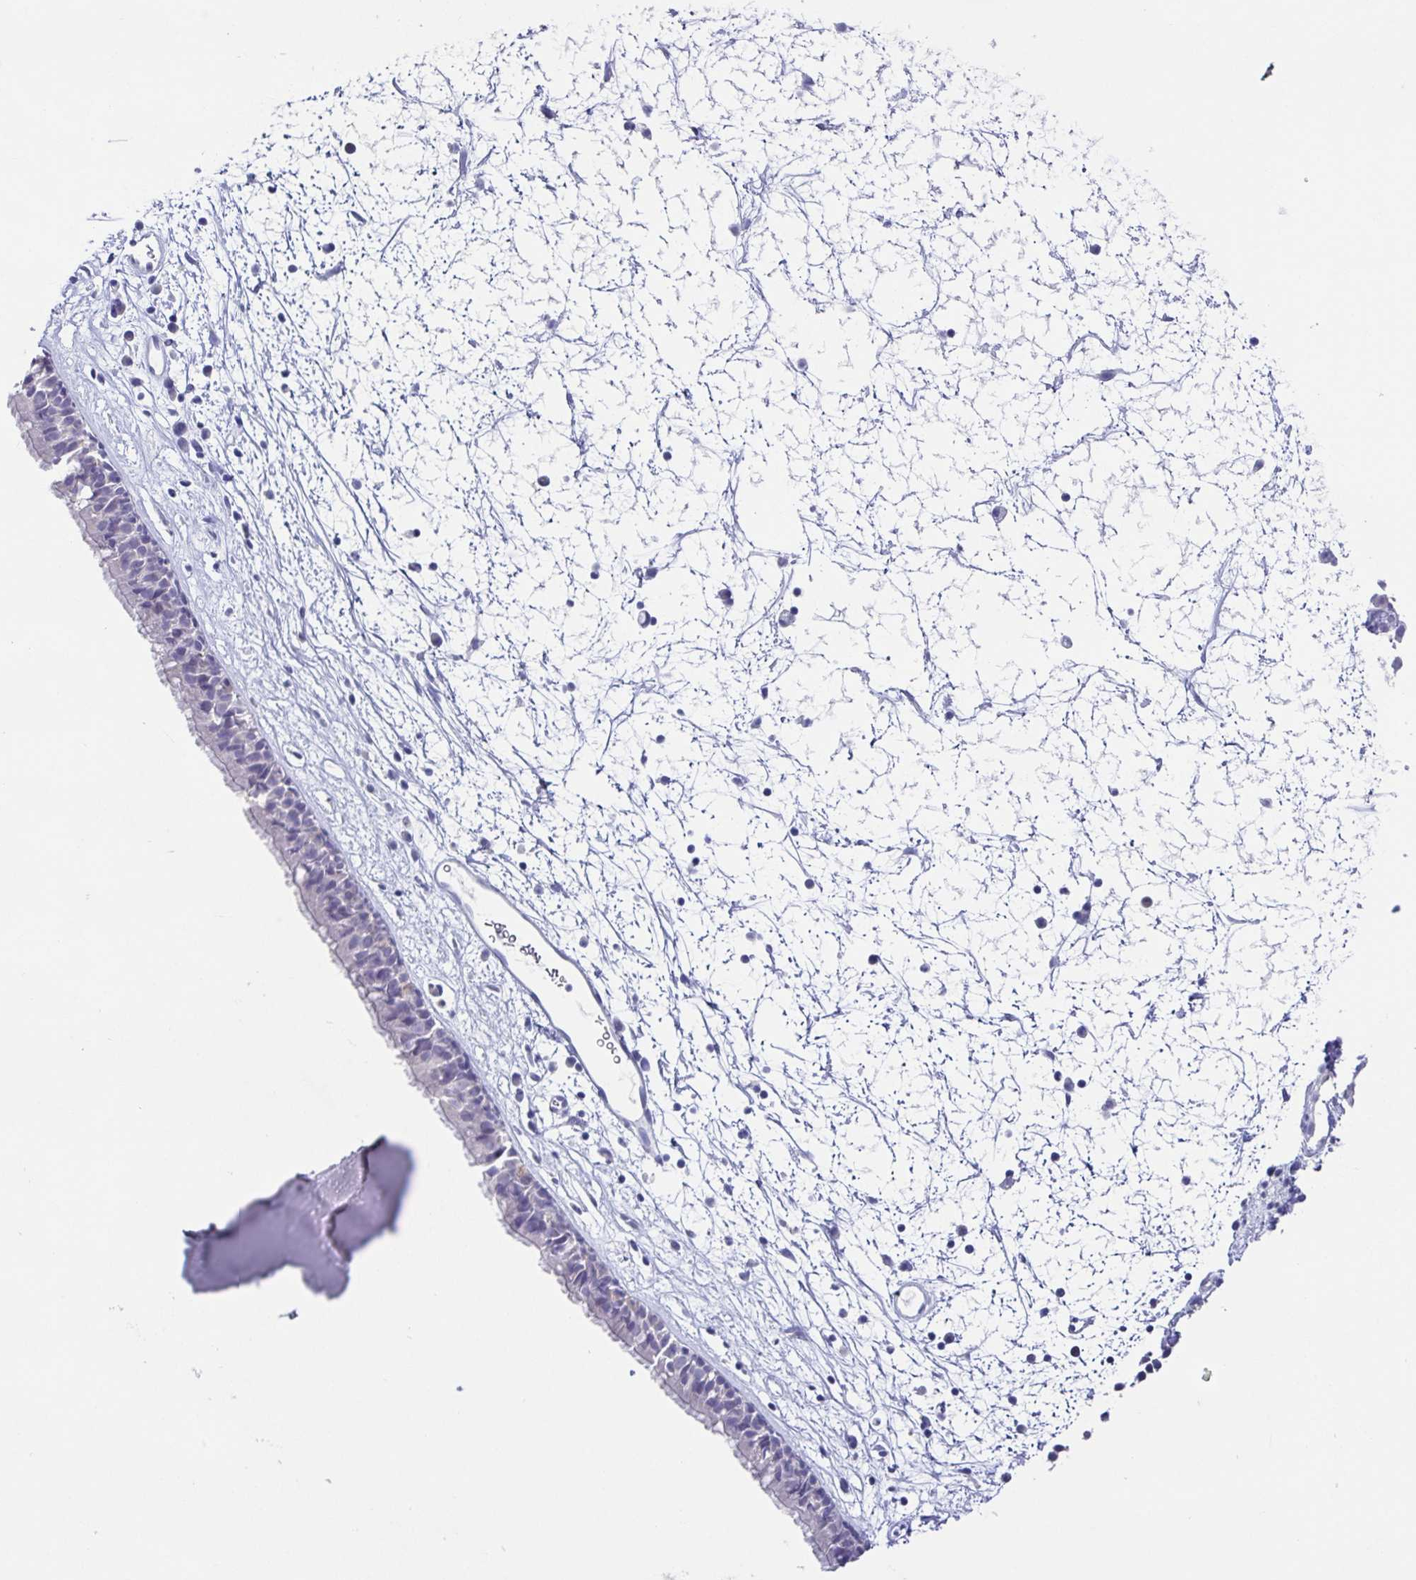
{"staining": {"intensity": "negative", "quantity": "none", "location": "none"}, "tissue": "nasopharynx", "cell_type": "Respiratory epithelial cells", "image_type": "normal", "snomed": [{"axis": "morphology", "description": "Normal tissue, NOS"}, {"axis": "topography", "description": "Nasopharynx"}], "caption": "High power microscopy histopathology image of an immunohistochemistry (IHC) histopathology image of normal nasopharynx, revealing no significant positivity in respiratory epithelial cells.", "gene": "RDH11", "patient": {"sex": "male", "age": 24}}